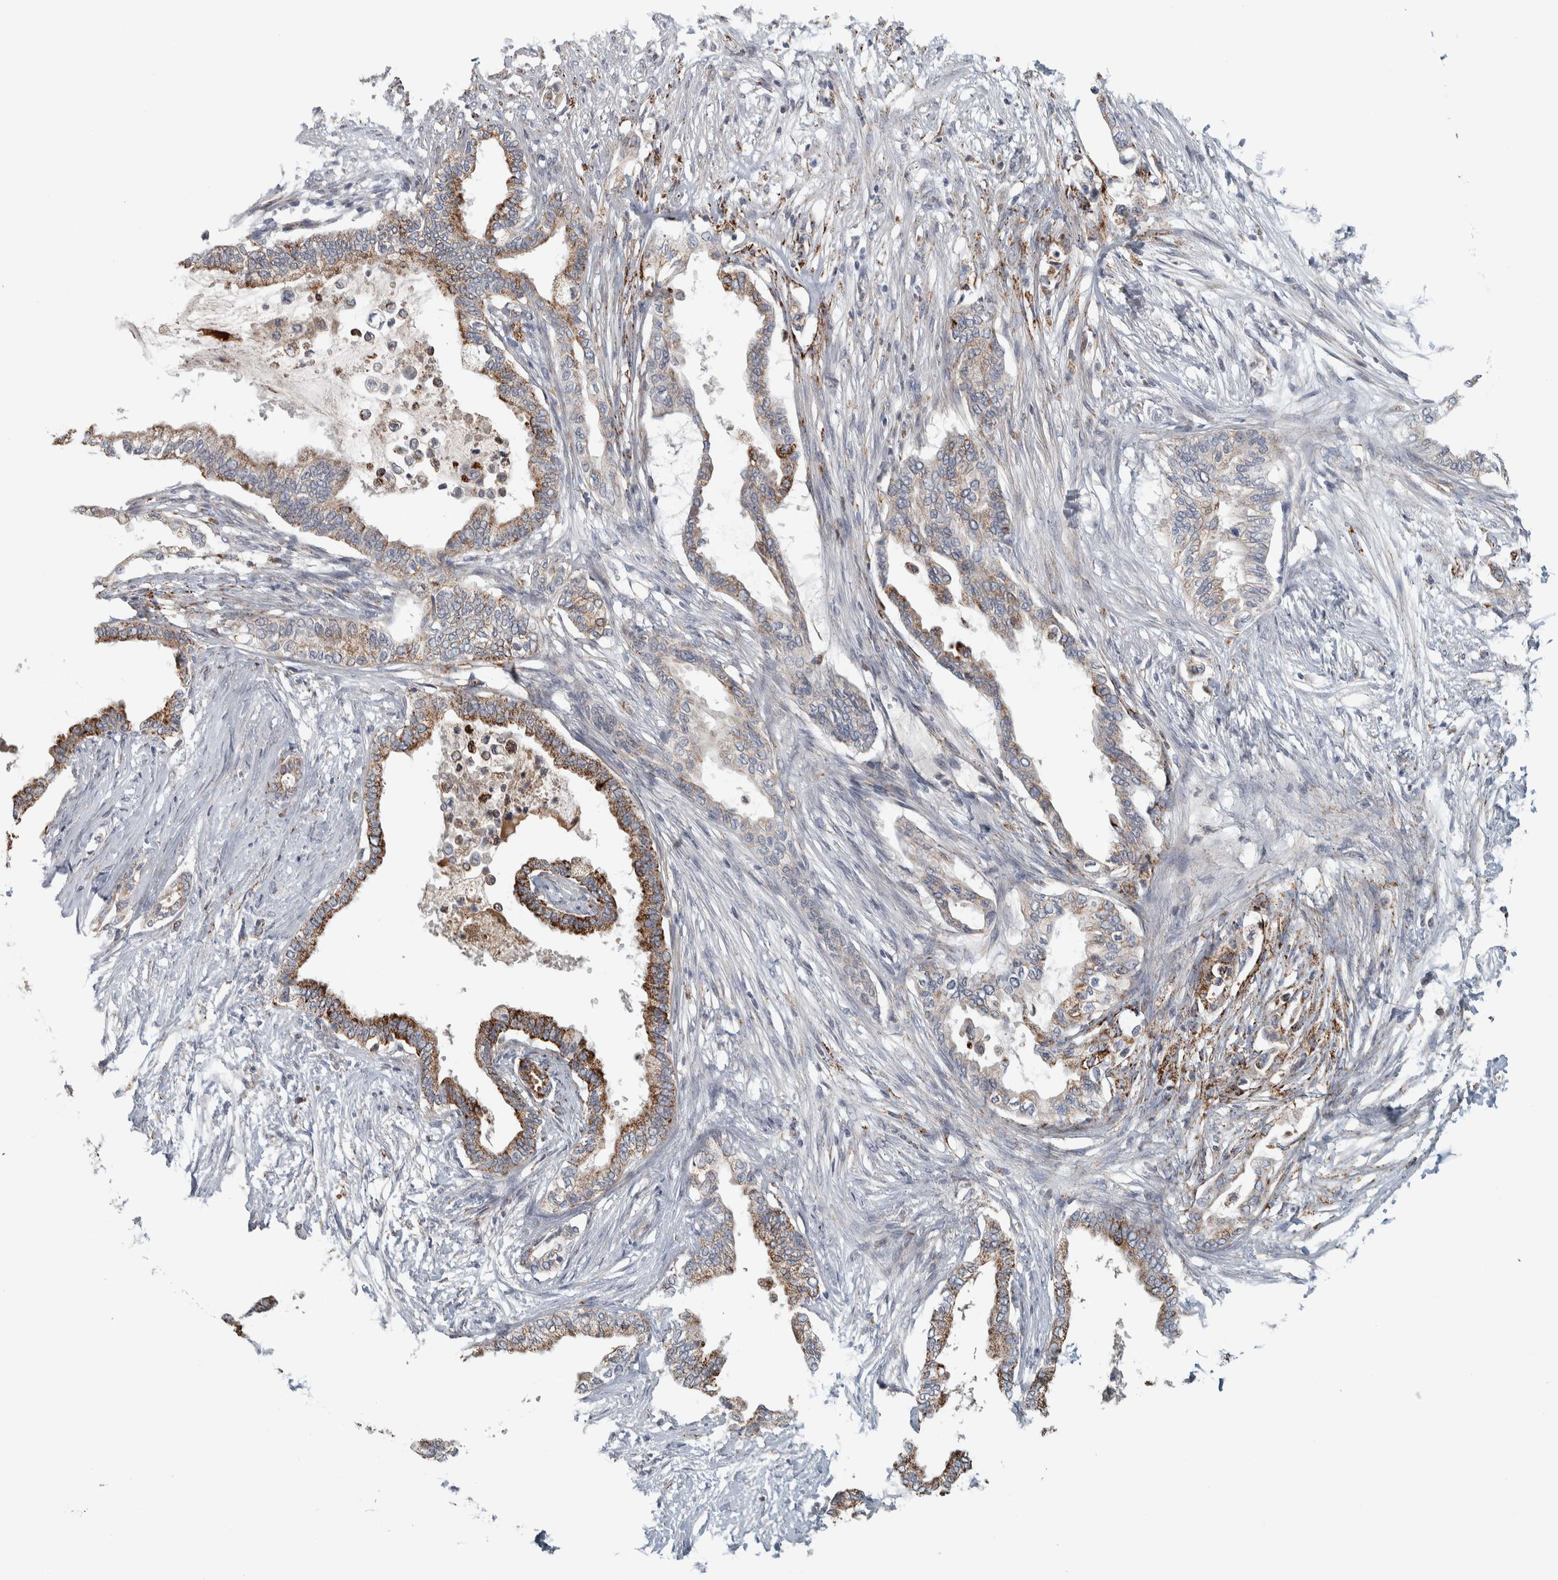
{"staining": {"intensity": "moderate", "quantity": "25%-75%", "location": "cytoplasmic/membranous"}, "tissue": "pancreatic cancer", "cell_type": "Tumor cells", "image_type": "cancer", "snomed": [{"axis": "morphology", "description": "Normal tissue, NOS"}, {"axis": "morphology", "description": "Adenocarcinoma, NOS"}, {"axis": "topography", "description": "Pancreas"}, {"axis": "topography", "description": "Duodenum"}], "caption": "This is an image of immunohistochemistry staining of adenocarcinoma (pancreatic), which shows moderate staining in the cytoplasmic/membranous of tumor cells.", "gene": "FAM78A", "patient": {"sex": "female", "age": 60}}